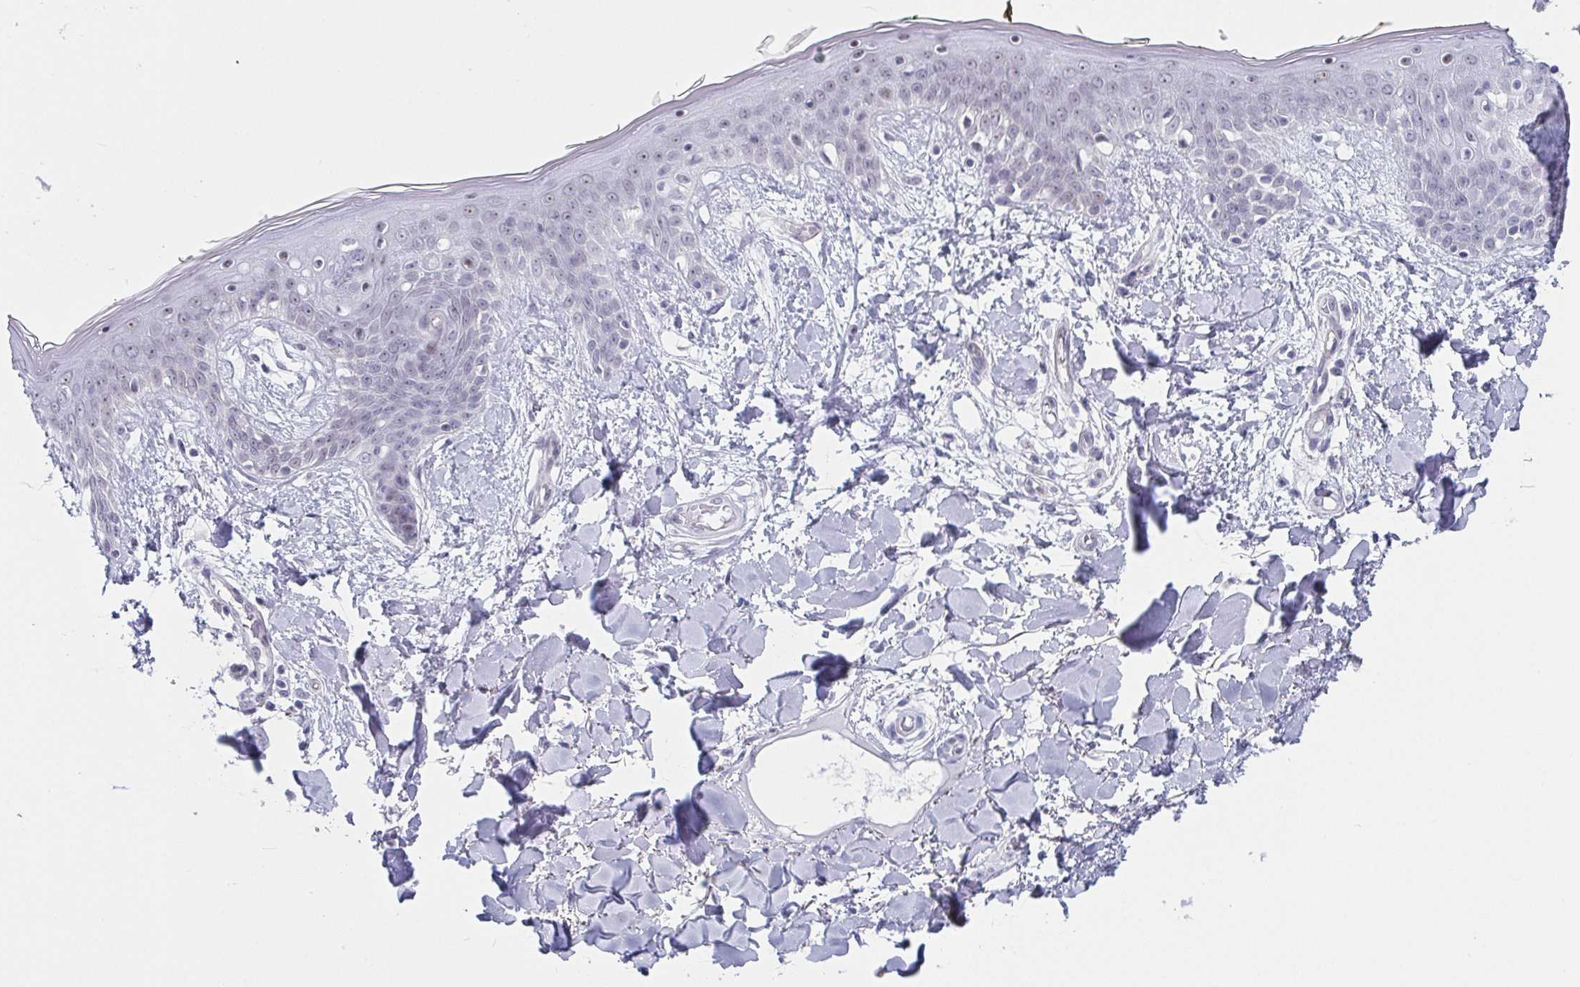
{"staining": {"intensity": "negative", "quantity": "none", "location": "none"}, "tissue": "skin", "cell_type": "Fibroblasts", "image_type": "normal", "snomed": [{"axis": "morphology", "description": "Normal tissue, NOS"}, {"axis": "topography", "description": "Skin"}], "caption": "Immunohistochemistry (IHC) histopathology image of benign skin stained for a protein (brown), which shows no expression in fibroblasts.", "gene": "EXOSC7", "patient": {"sex": "female", "age": 34}}